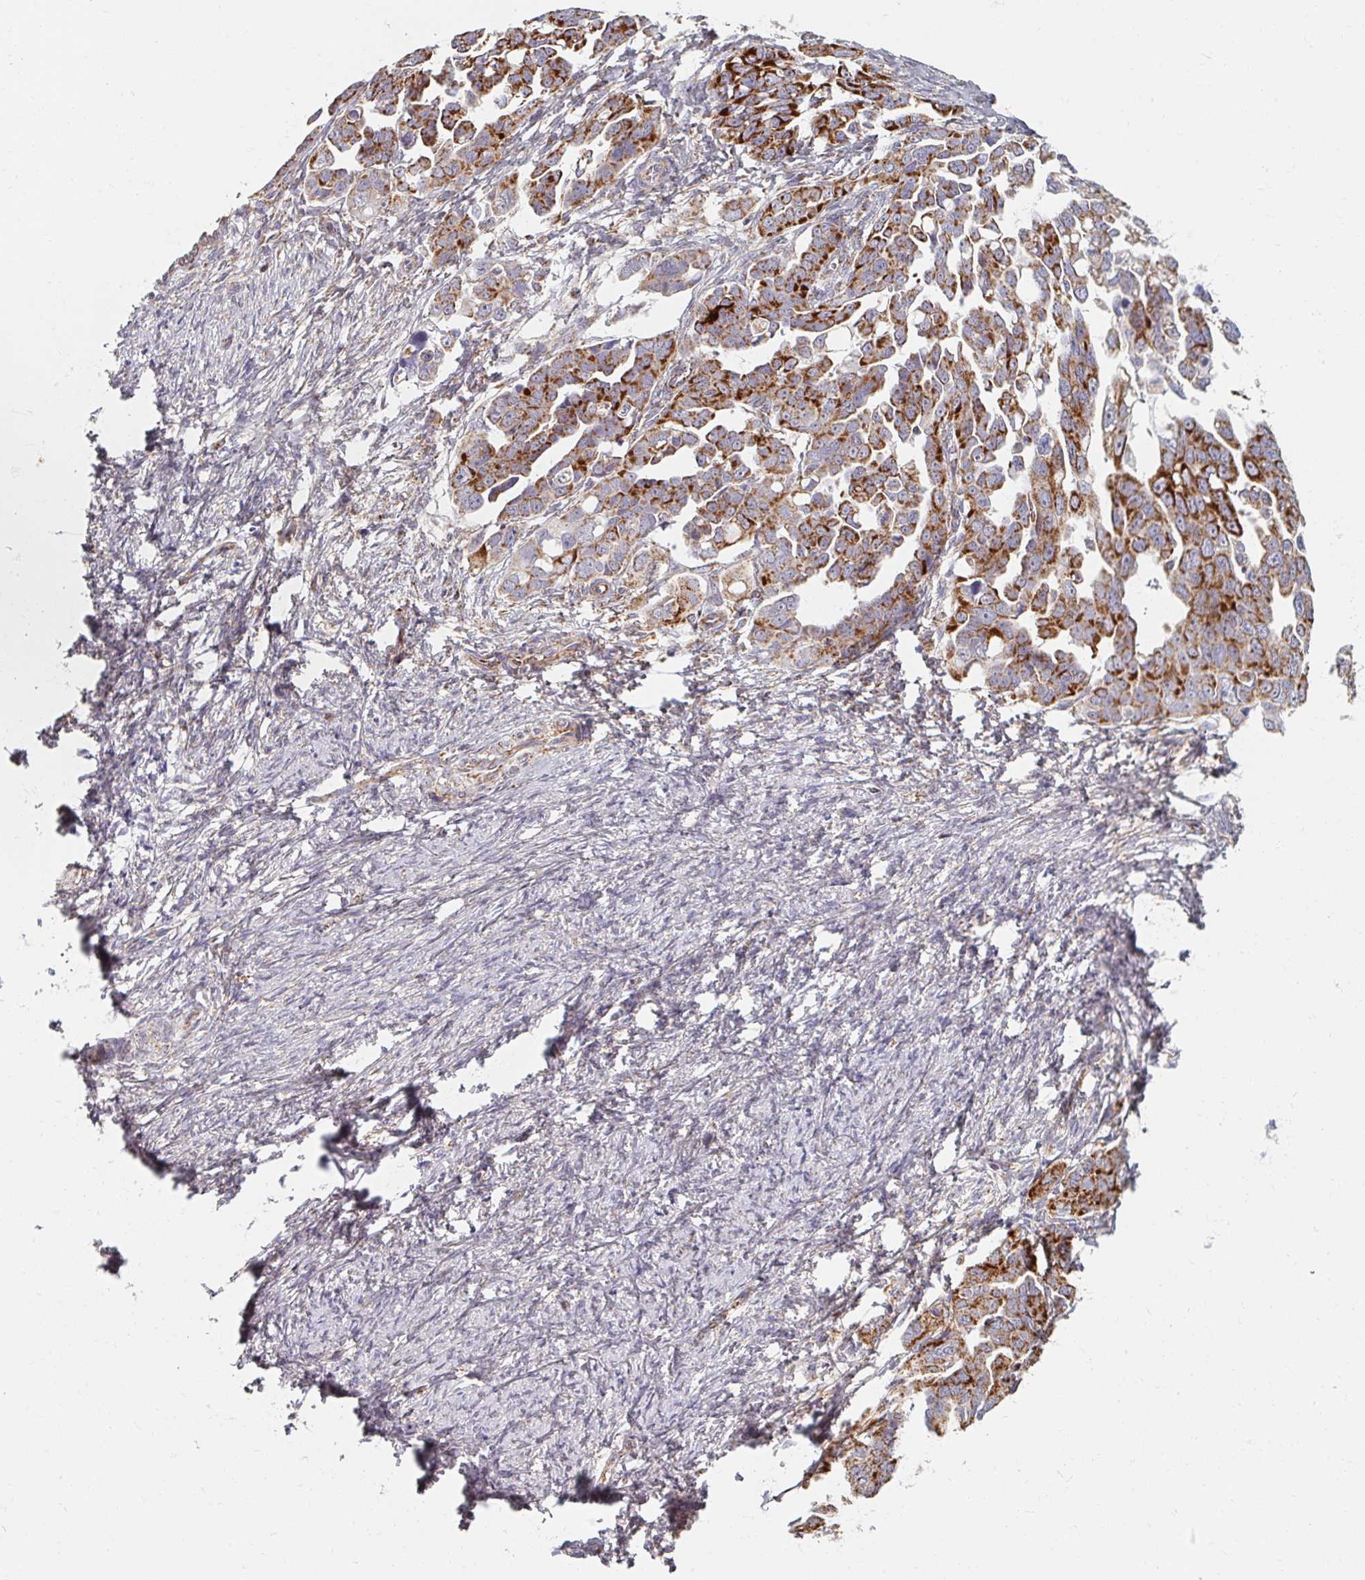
{"staining": {"intensity": "strong", "quantity": ">75%", "location": "cytoplasmic/membranous"}, "tissue": "ovarian cancer", "cell_type": "Tumor cells", "image_type": "cancer", "snomed": [{"axis": "morphology", "description": "Cystadenocarcinoma, serous, NOS"}, {"axis": "topography", "description": "Ovary"}], "caption": "Tumor cells demonstrate high levels of strong cytoplasmic/membranous expression in approximately >75% of cells in ovarian cancer (serous cystadenocarcinoma). The protein is stained brown, and the nuclei are stained in blue (DAB IHC with brightfield microscopy, high magnification).", "gene": "MAVS", "patient": {"sex": "female", "age": 59}}